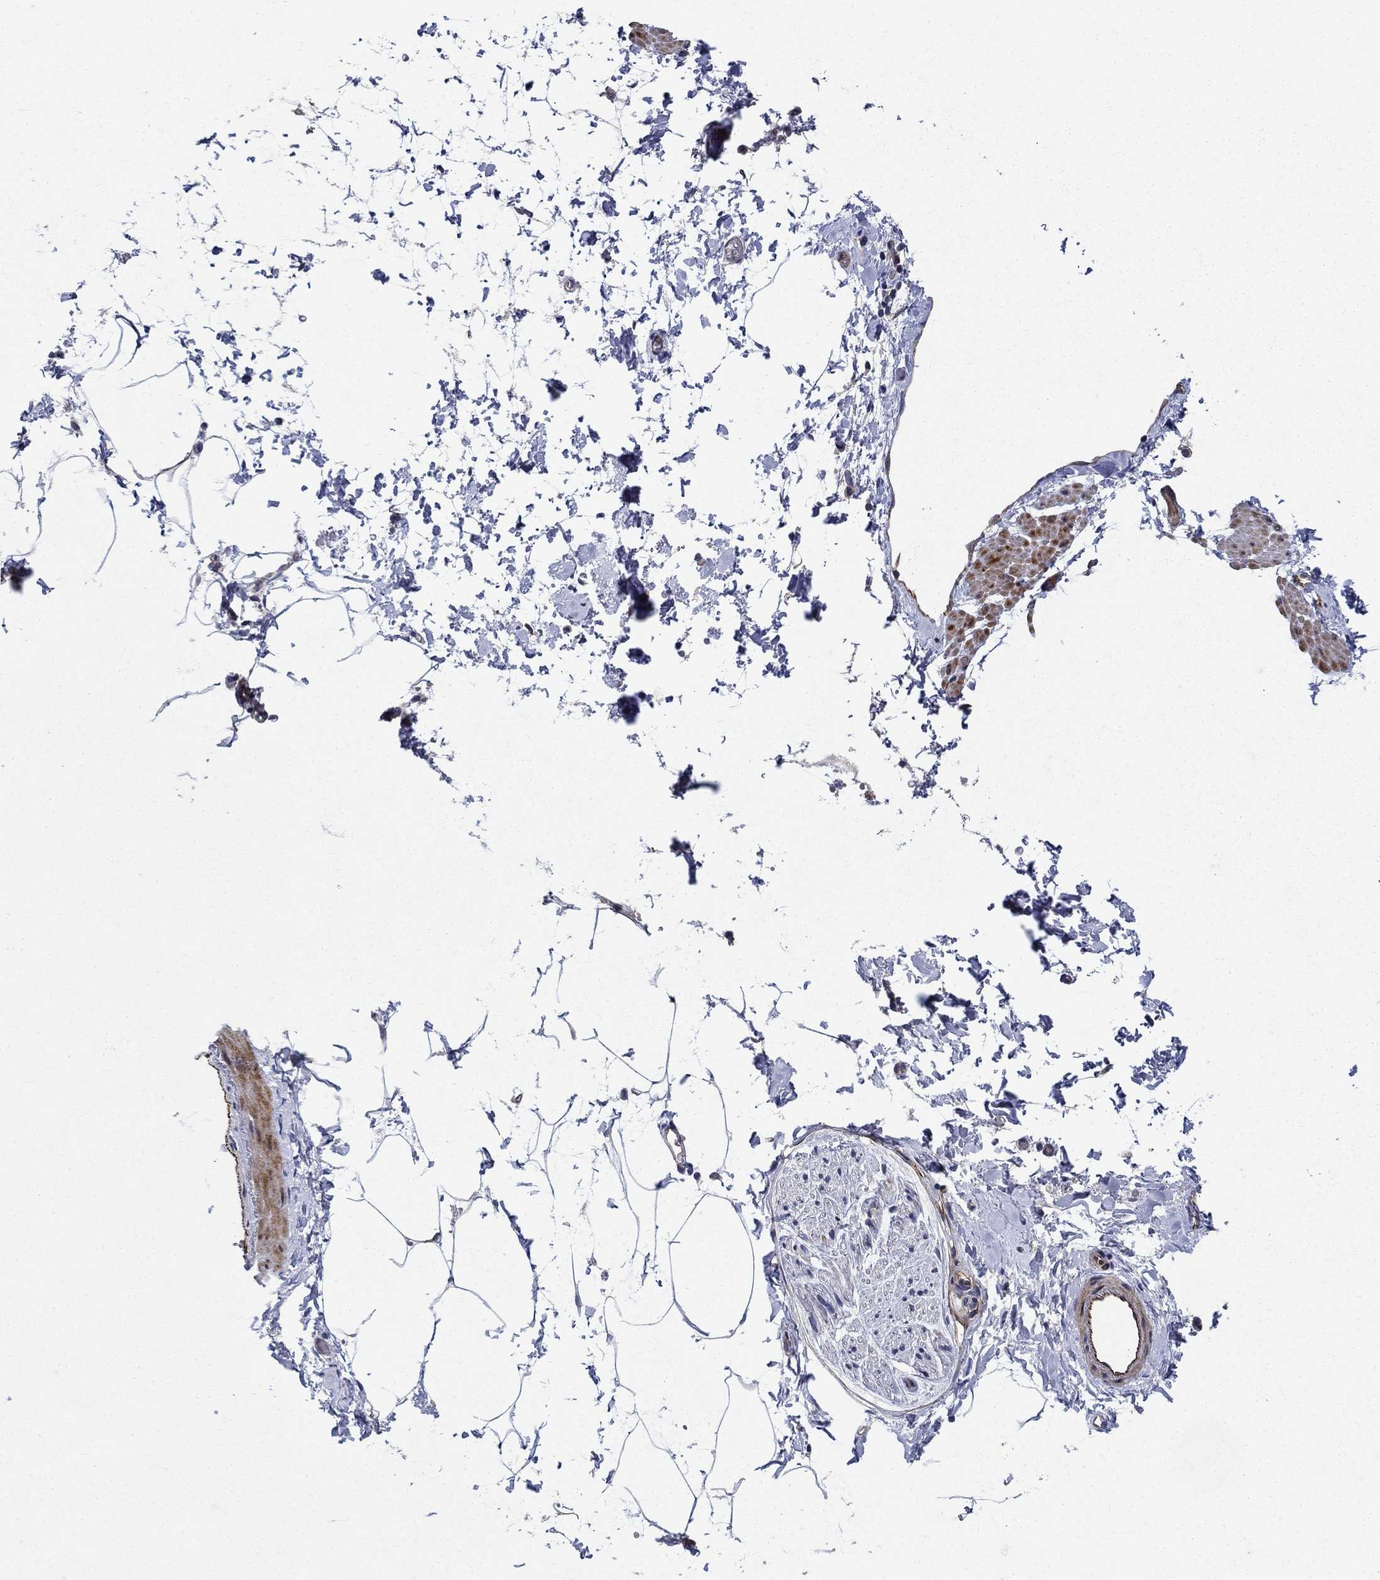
{"staining": {"intensity": "negative", "quantity": "none", "location": "none"}, "tissue": "adipose tissue", "cell_type": "Adipocytes", "image_type": "normal", "snomed": [{"axis": "morphology", "description": "Normal tissue, NOS"}, {"axis": "topography", "description": "Soft tissue"}, {"axis": "topography", "description": "Adipose tissue"}, {"axis": "topography", "description": "Vascular tissue"}, {"axis": "topography", "description": "Peripheral nerve tissue"}], "caption": "IHC of benign human adipose tissue displays no positivity in adipocytes. (DAB (3,3'-diaminobenzidine) IHC with hematoxylin counter stain).", "gene": "SLC7A1", "patient": {"sex": "male", "age": 68}}